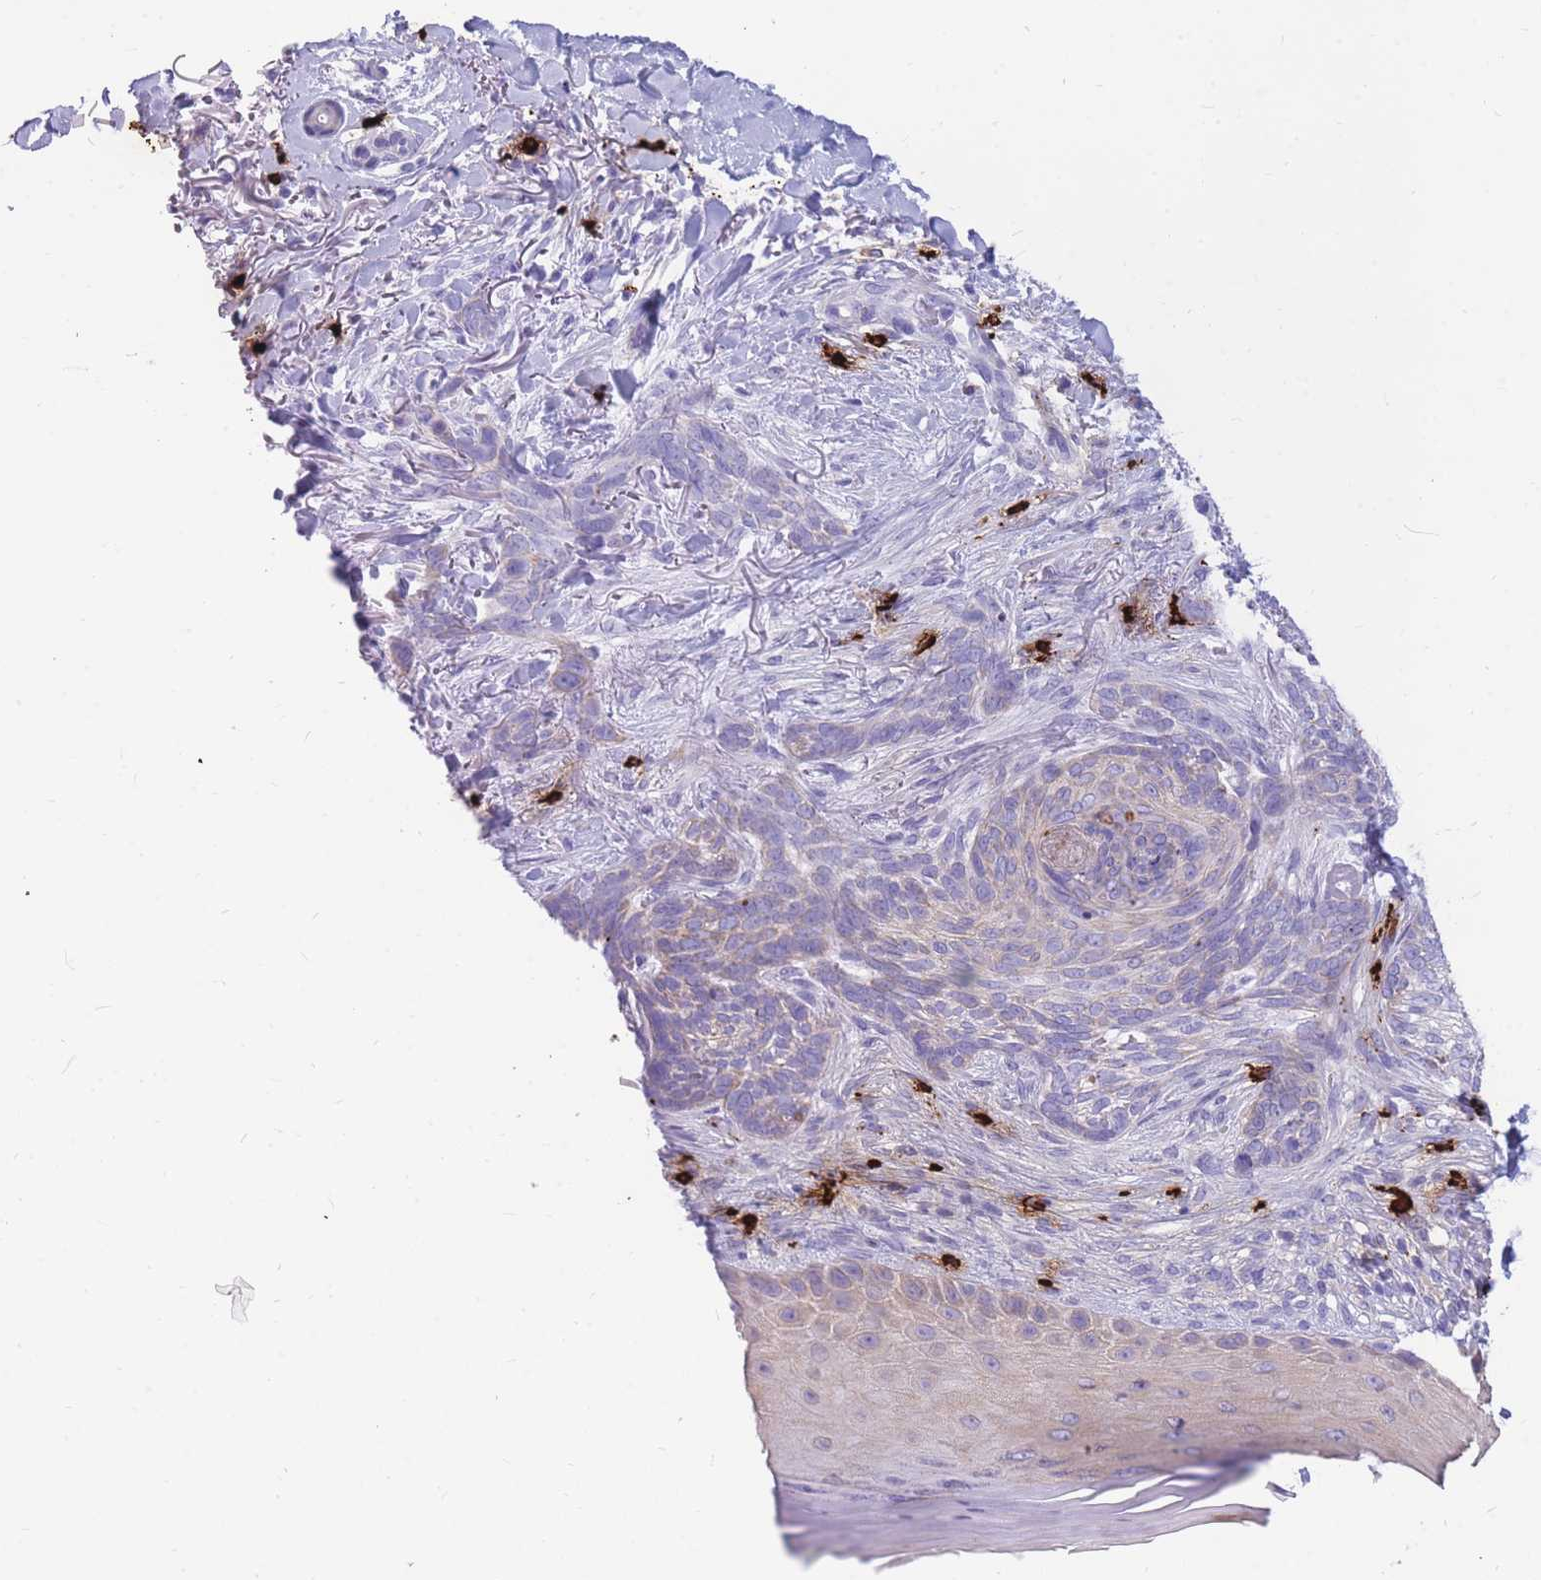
{"staining": {"intensity": "negative", "quantity": "none", "location": "none"}, "tissue": "skin cancer", "cell_type": "Tumor cells", "image_type": "cancer", "snomed": [{"axis": "morphology", "description": "Normal tissue, NOS"}, {"axis": "morphology", "description": "Basal cell carcinoma"}, {"axis": "topography", "description": "Skin"}], "caption": "Skin cancer was stained to show a protein in brown. There is no significant expression in tumor cells.", "gene": "TPSAB1", "patient": {"sex": "female", "age": 67}}